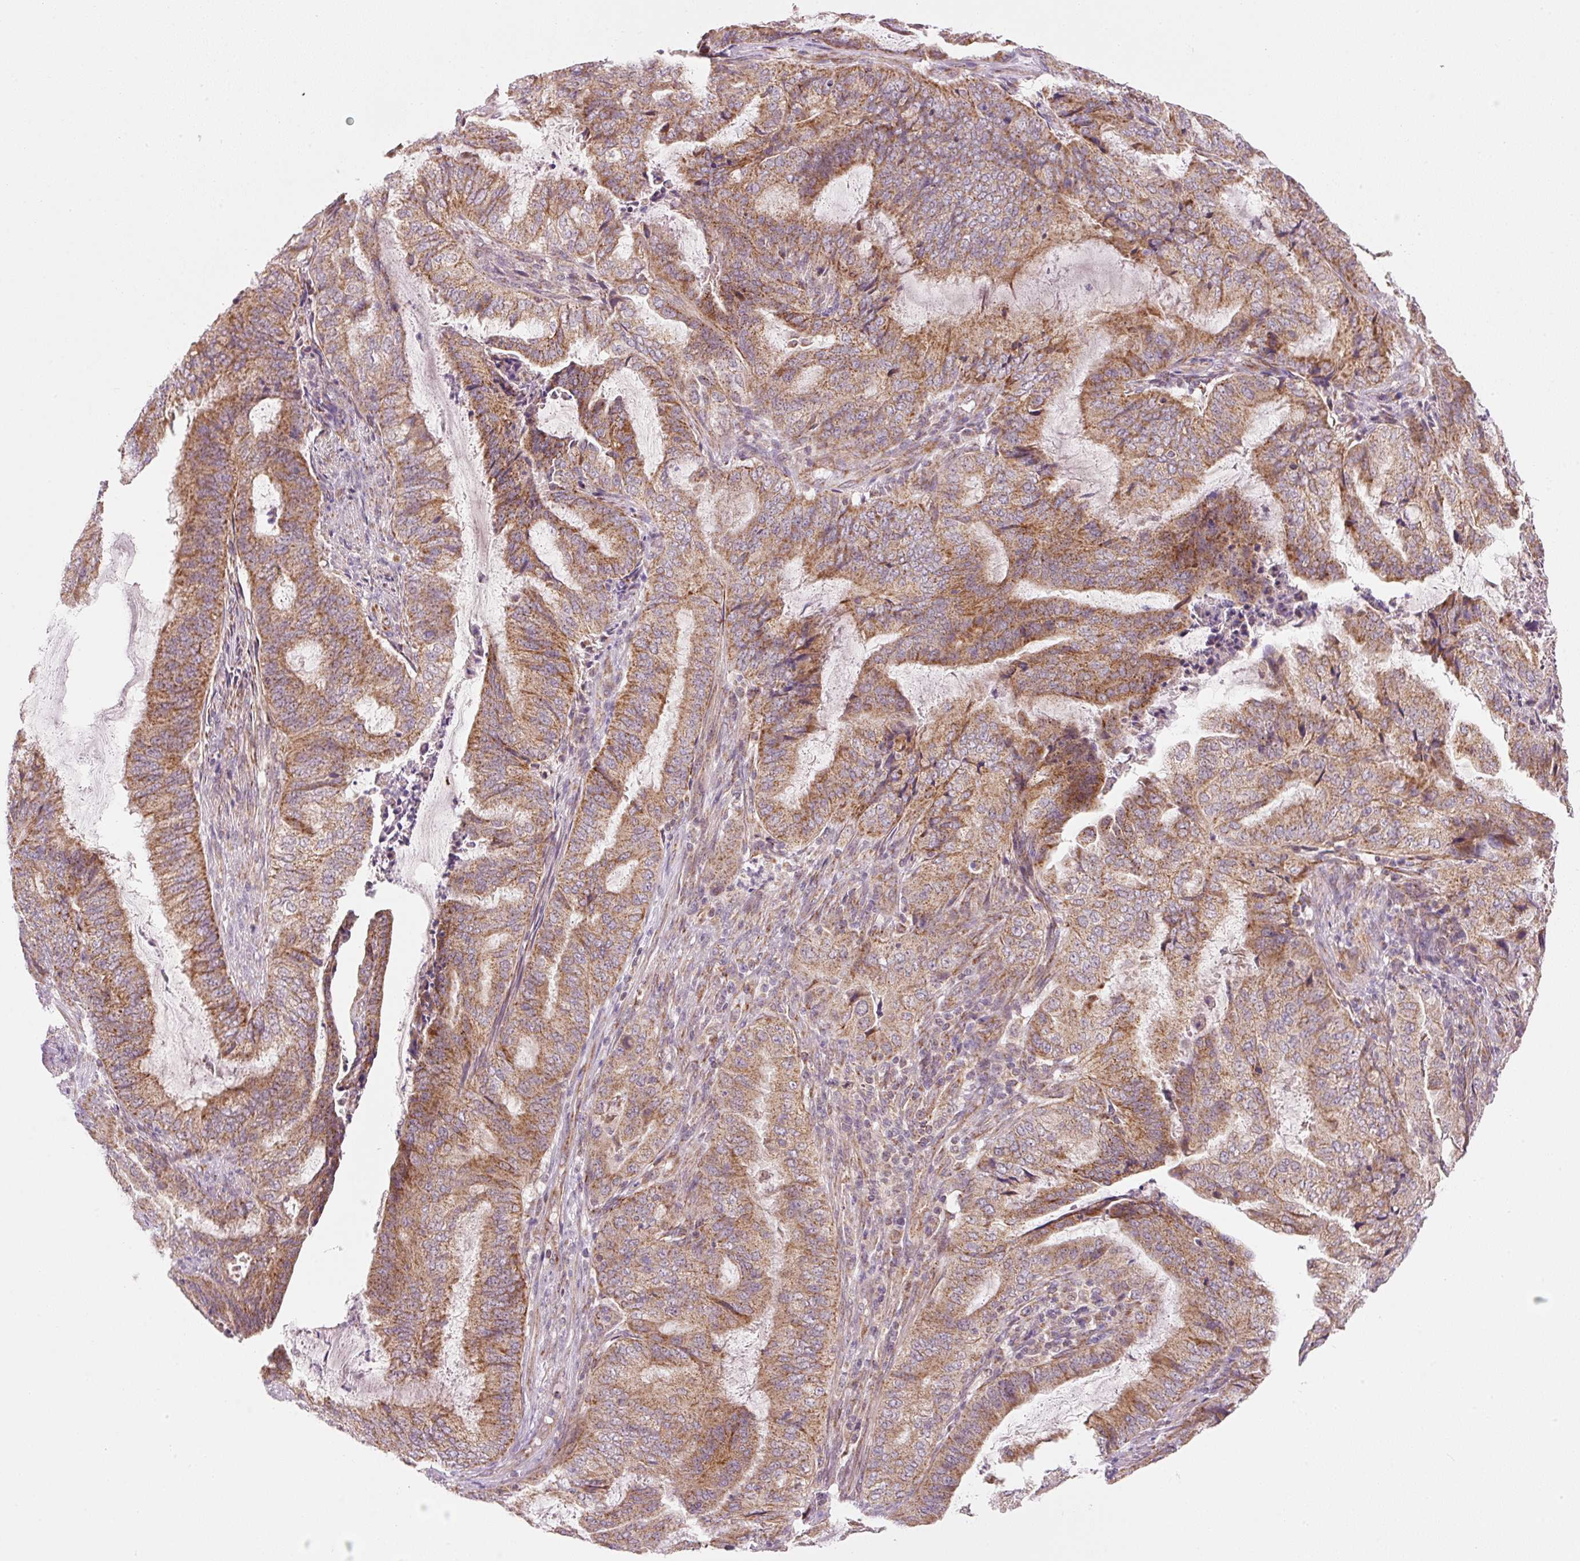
{"staining": {"intensity": "moderate", "quantity": ">75%", "location": "cytoplasmic/membranous"}, "tissue": "endometrial cancer", "cell_type": "Tumor cells", "image_type": "cancer", "snomed": [{"axis": "morphology", "description": "Adenocarcinoma, NOS"}, {"axis": "topography", "description": "Endometrium"}], "caption": "Endometrial cancer (adenocarcinoma) was stained to show a protein in brown. There is medium levels of moderate cytoplasmic/membranous expression in about >75% of tumor cells.", "gene": "FAM78B", "patient": {"sex": "female", "age": 51}}